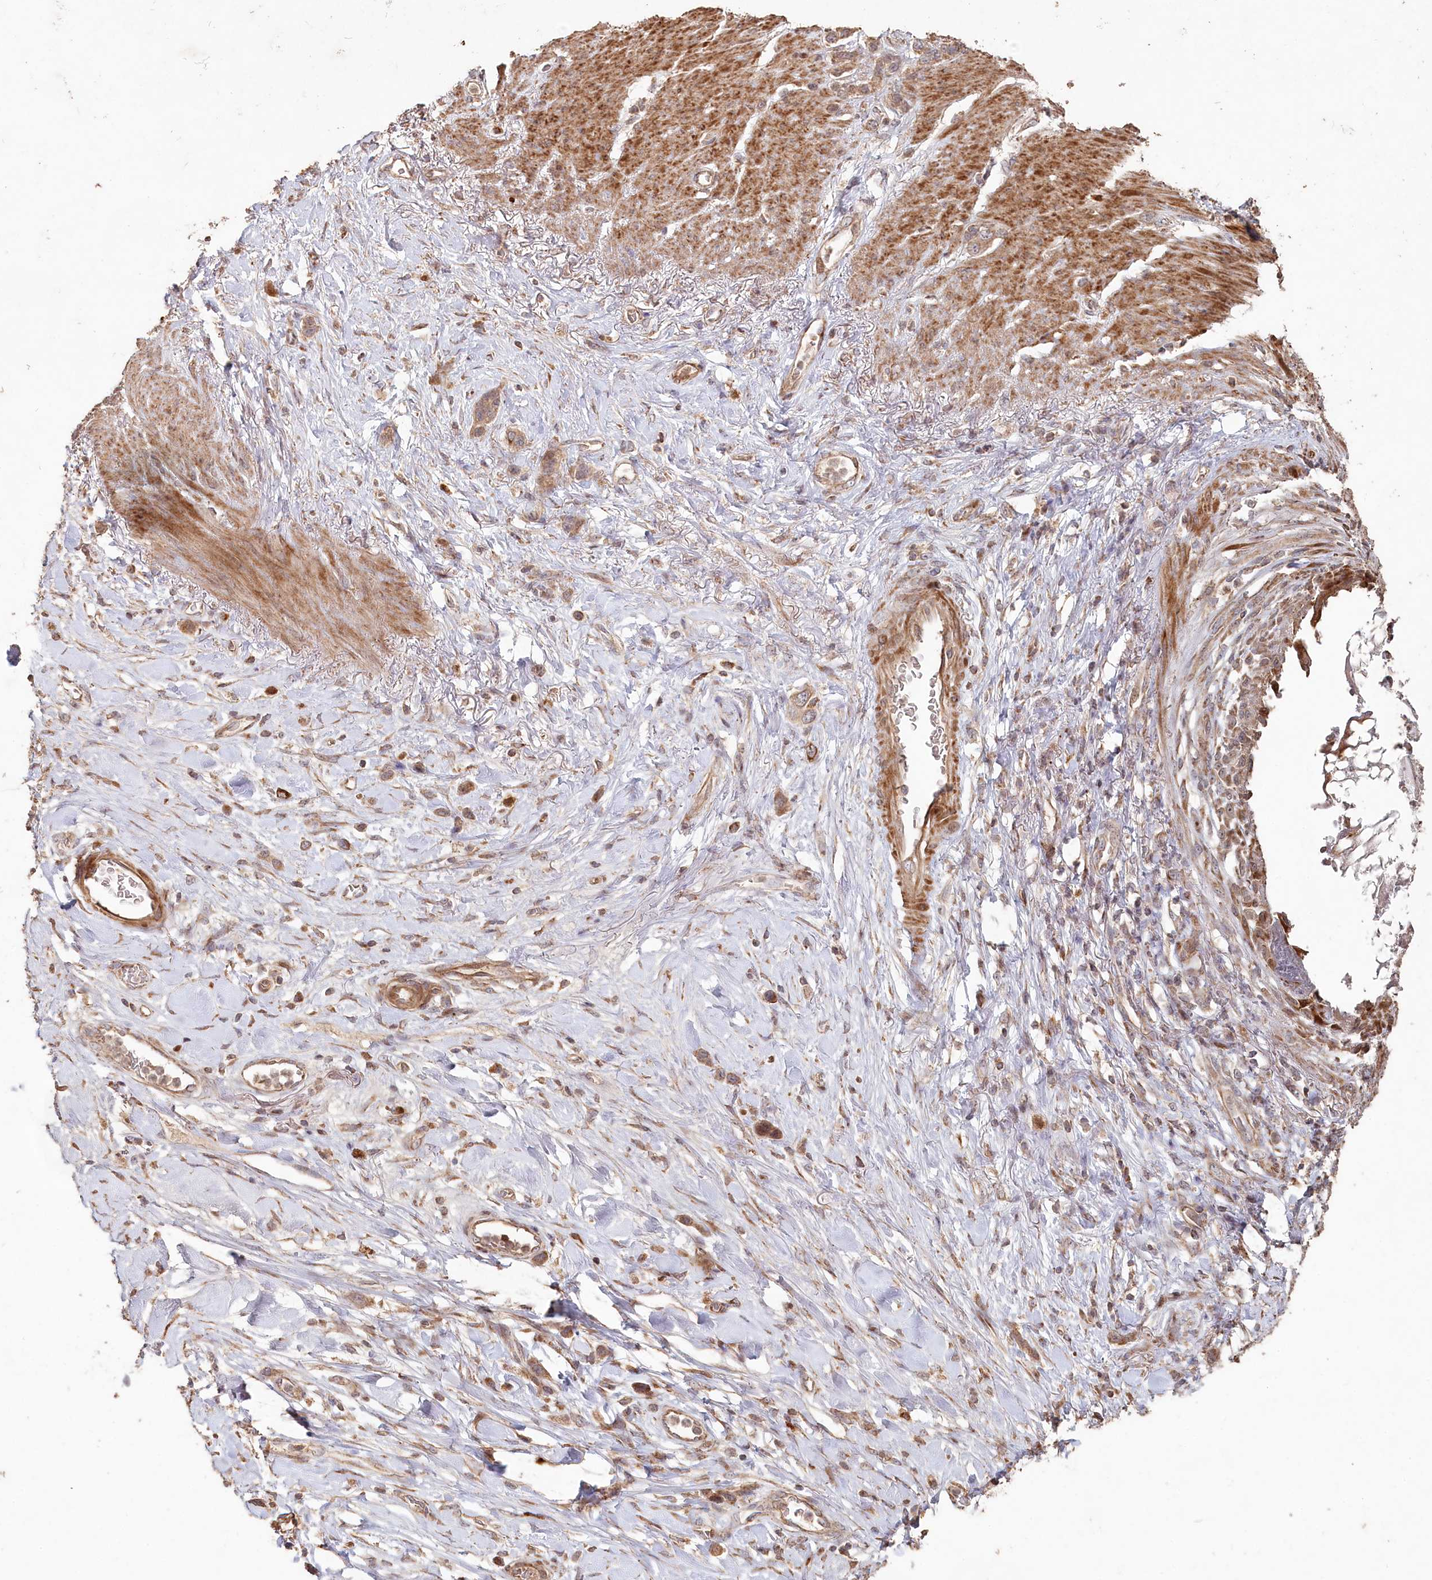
{"staining": {"intensity": "weak", "quantity": ">75%", "location": "cytoplasmic/membranous"}, "tissue": "stomach cancer", "cell_type": "Tumor cells", "image_type": "cancer", "snomed": [{"axis": "morphology", "description": "Adenocarcinoma, NOS"}, {"axis": "morphology", "description": "Adenocarcinoma, High grade"}, {"axis": "topography", "description": "Stomach, upper"}, {"axis": "topography", "description": "Stomach, lower"}], "caption": "Weak cytoplasmic/membranous staining for a protein is present in about >75% of tumor cells of stomach cancer using immunohistochemistry.", "gene": "HAL", "patient": {"sex": "female", "age": 65}}